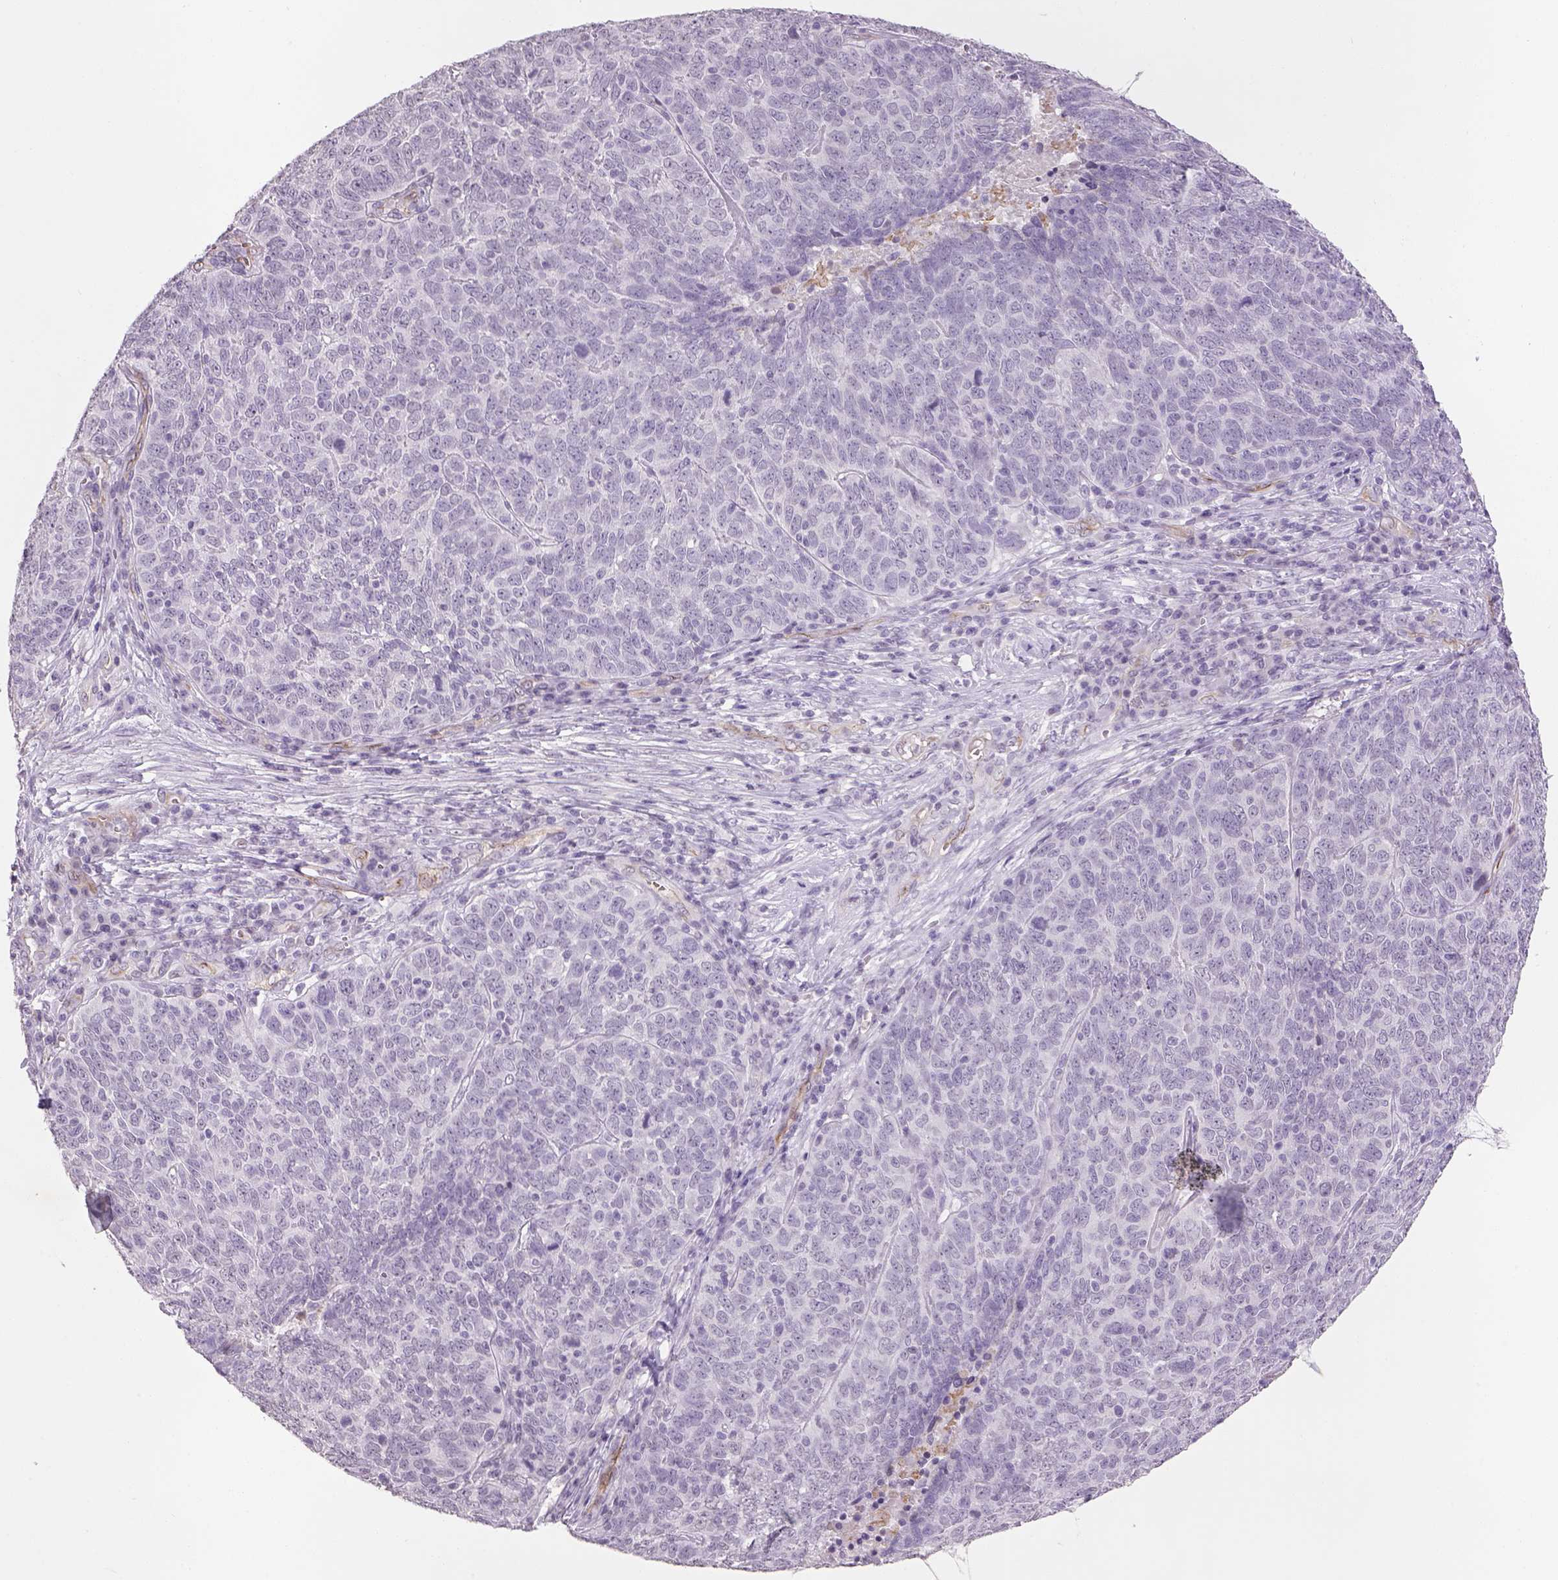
{"staining": {"intensity": "negative", "quantity": "none", "location": "none"}, "tissue": "skin cancer", "cell_type": "Tumor cells", "image_type": "cancer", "snomed": [{"axis": "morphology", "description": "Squamous cell carcinoma, NOS"}, {"axis": "topography", "description": "Skin"}, {"axis": "topography", "description": "Anal"}], "caption": "IHC photomicrograph of neoplastic tissue: skin cancer stained with DAB displays no significant protein expression in tumor cells.", "gene": "PRRT1", "patient": {"sex": "female", "age": 51}}